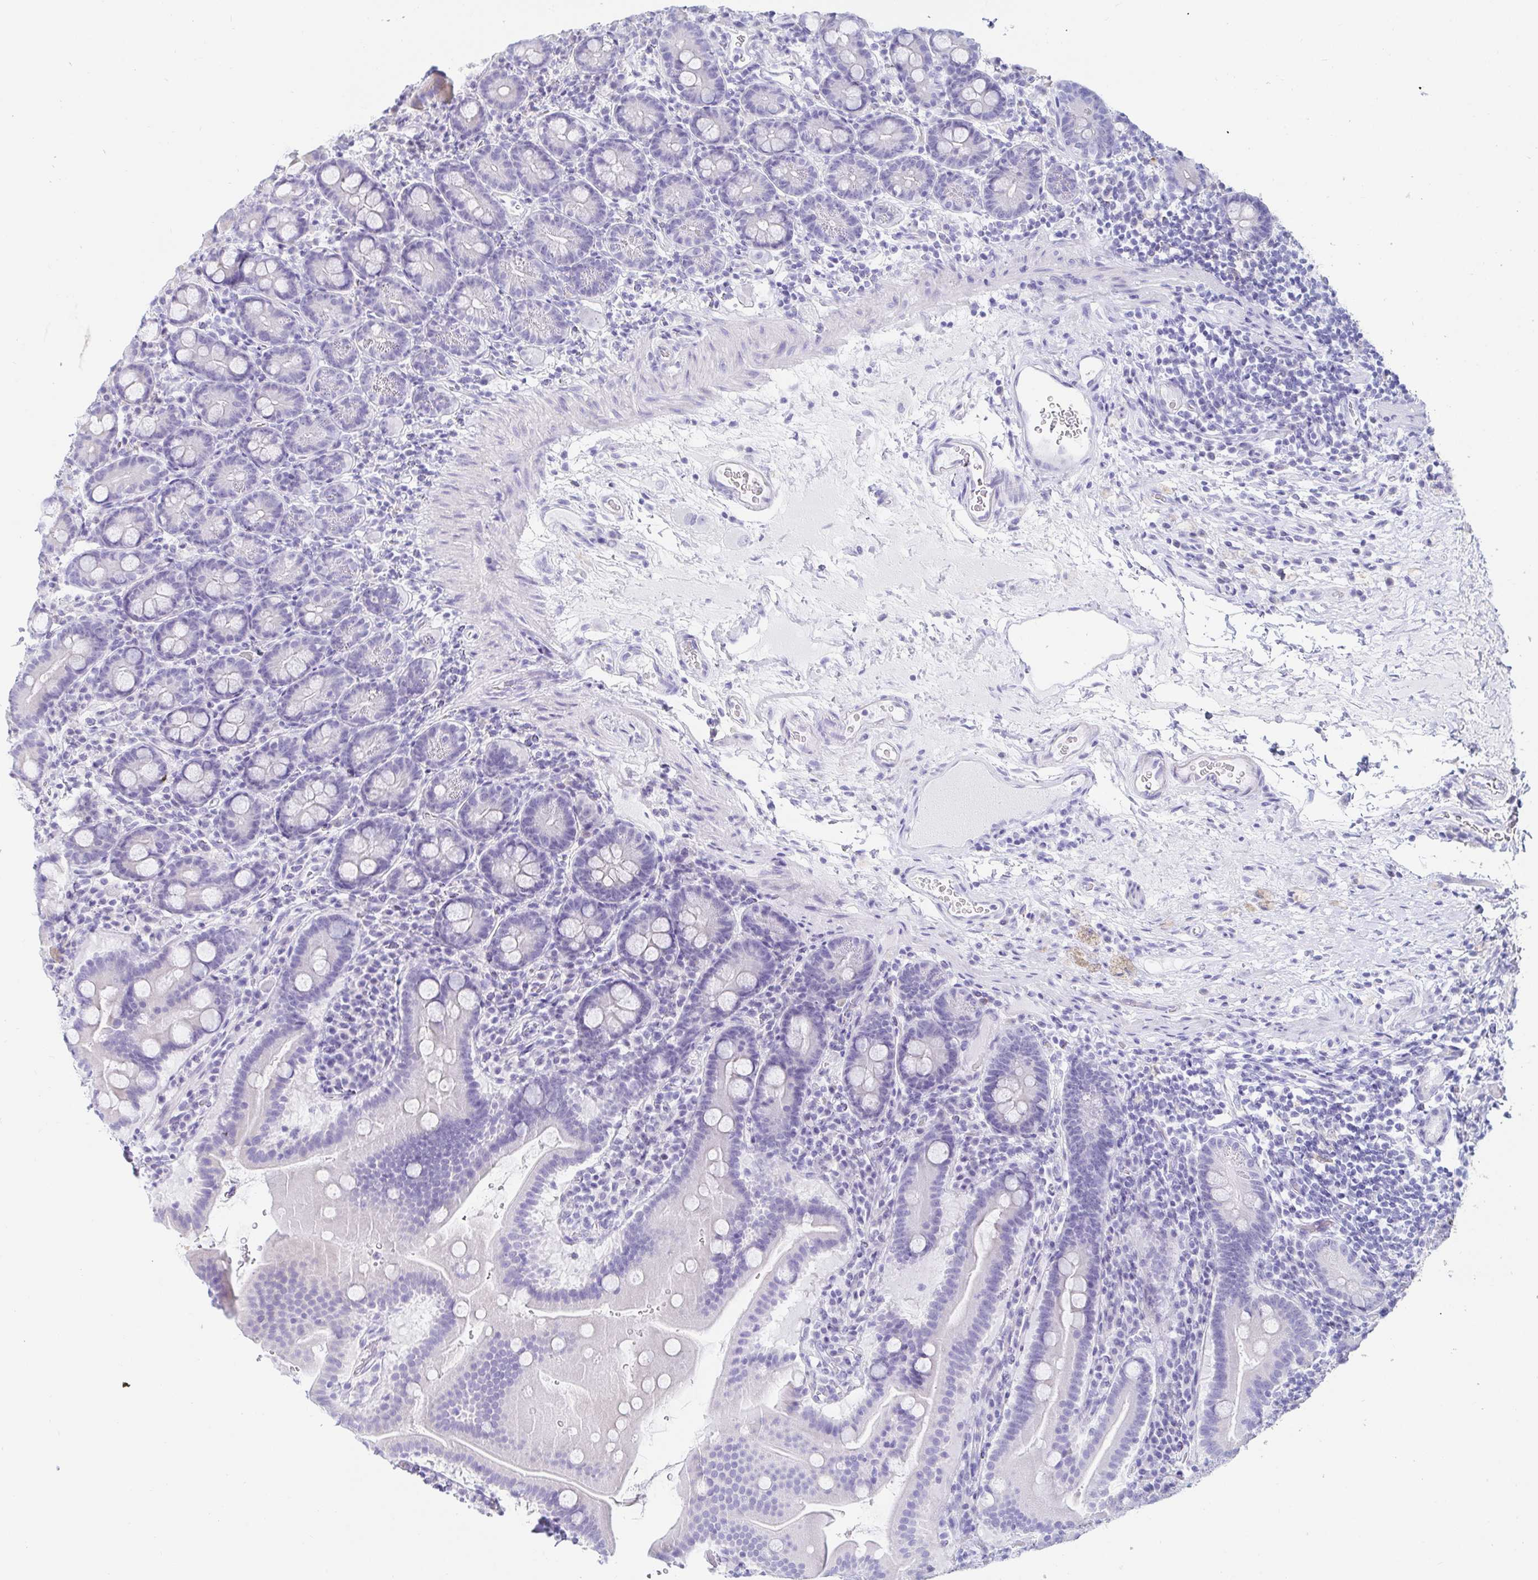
{"staining": {"intensity": "negative", "quantity": "none", "location": "none"}, "tissue": "small intestine", "cell_type": "Glandular cells", "image_type": "normal", "snomed": [{"axis": "morphology", "description": "Normal tissue, NOS"}, {"axis": "topography", "description": "Small intestine"}], "caption": "This is a photomicrograph of immunohistochemistry (IHC) staining of normal small intestine, which shows no staining in glandular cells. (IHC, brightfield microscopy, high magnification).", "gene": "C4orf17", "patient": {"sex": "male", "age": 26}}